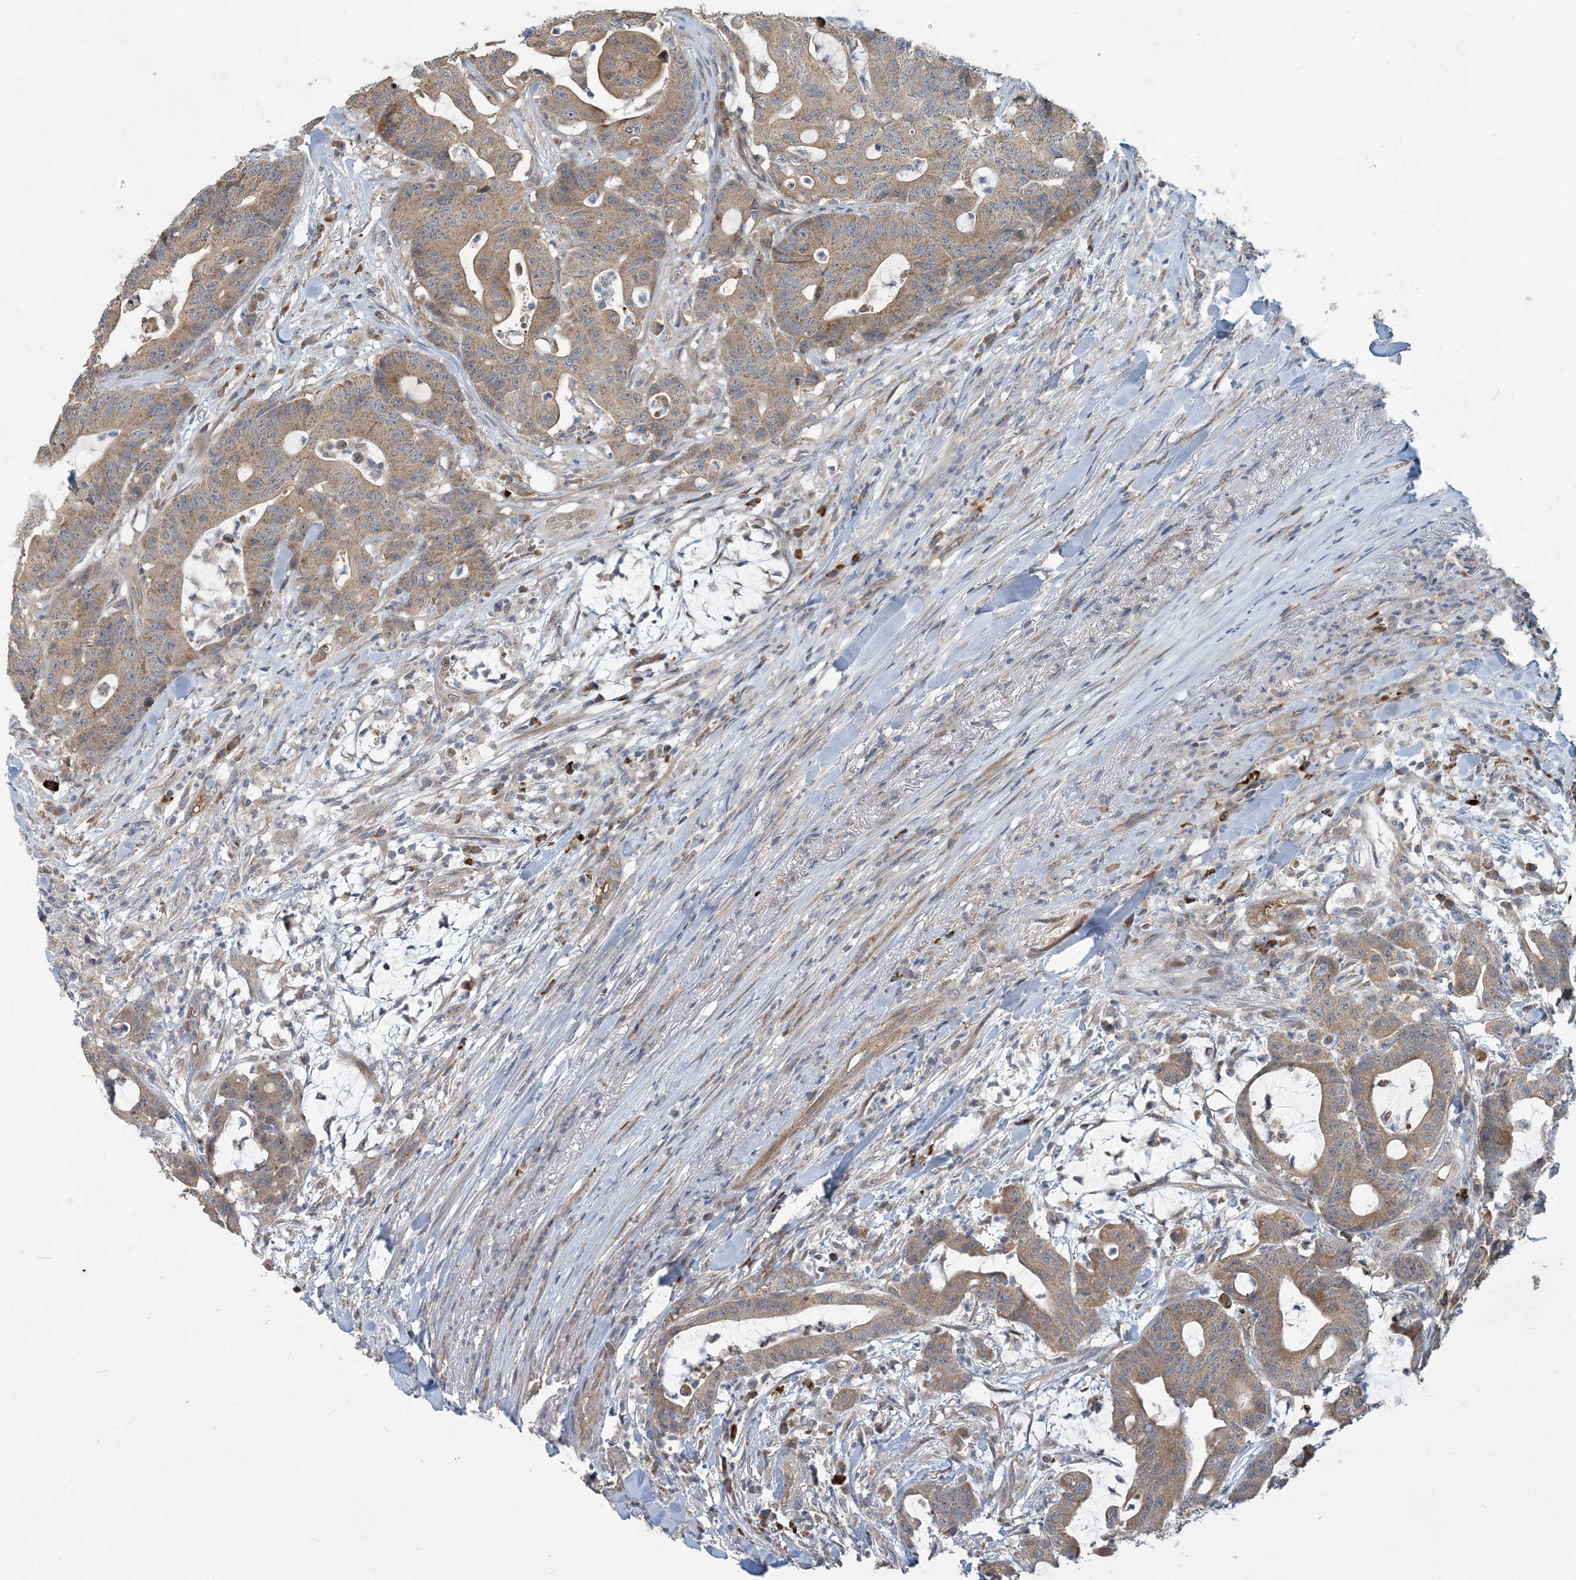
{"staining": {"intensity": "moderate", "quantity": ">75%", "location": "cytoplasmic/membranous"}, "tissue": "colorectal cancer", "cell_type": "Tumor cells", "image_type": "cancer", "snomed": [{"axis": "morphology", "description": "Adenocarcinoma, NOS"}, {"axis": "topography", "description": "Colon"}], "caption": "A photomicrograph of human colorectal cancer stained for a protein demonstrates moderate cytoplasmic/membranous brown staining in tumor cells.", "gene": "PUSL1", "patient": {"sex": "female", "age": 84}}